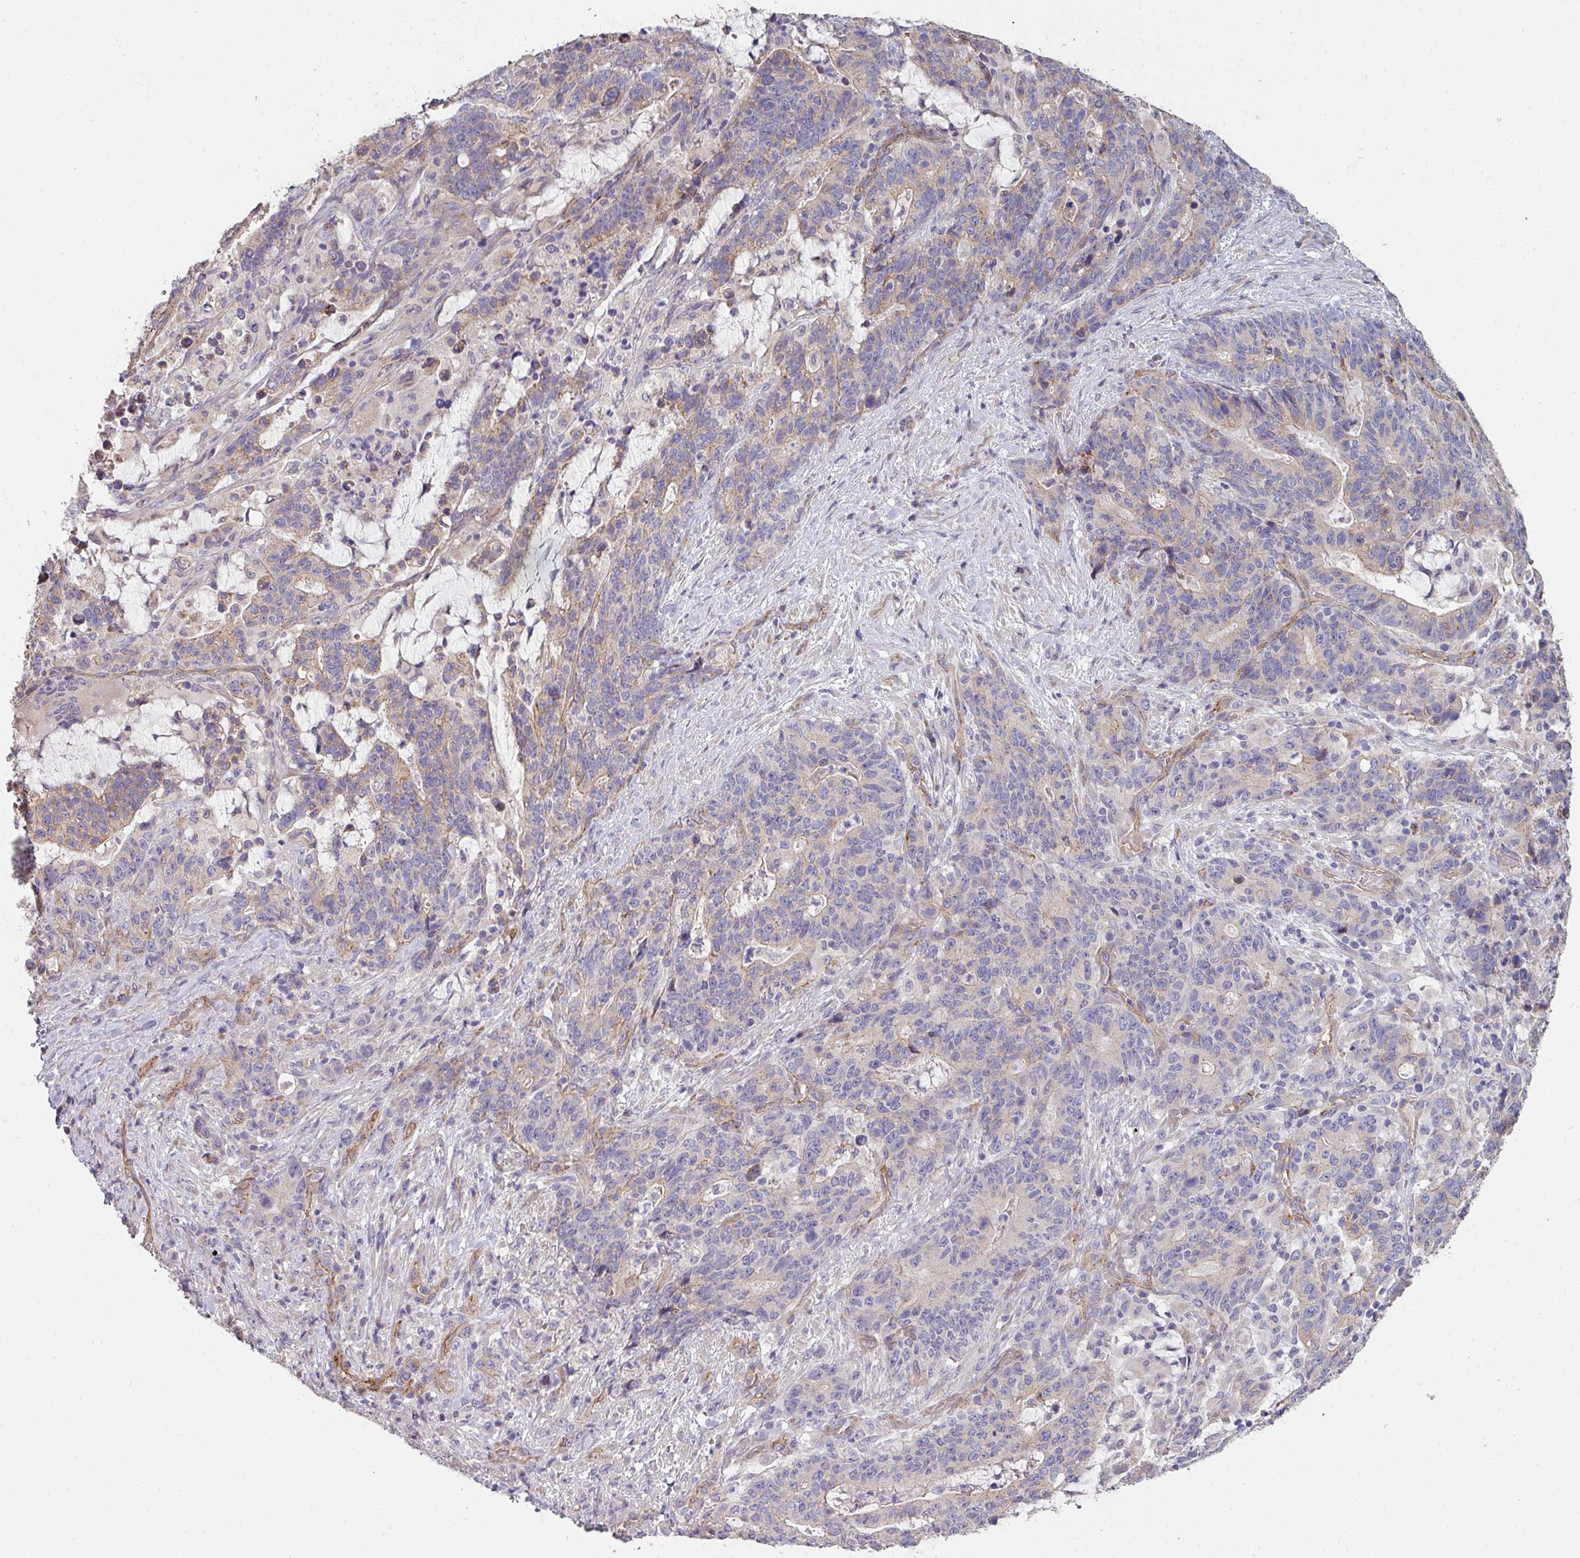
{"staining": {"intensity": "negative", "quantity": "none", "location": "none"}, "tissue": "stomach cancer", "cell_type": "Tumor cells", "image_type": "cancer", "snomed": [{"axis": "morphology", "description": "Normal tissue, NOS"}, {"axis": "morphology", "description": "Adenocarcinoma, NOS"}, {"axis": "topography", "description": "Stomach"}], "caption": "There is no significant positivity in tumor cells of stomach cancer (adenocarcinoma).", "gene": "PCDH1", "patient": {"sex": "female", "age": 64}}